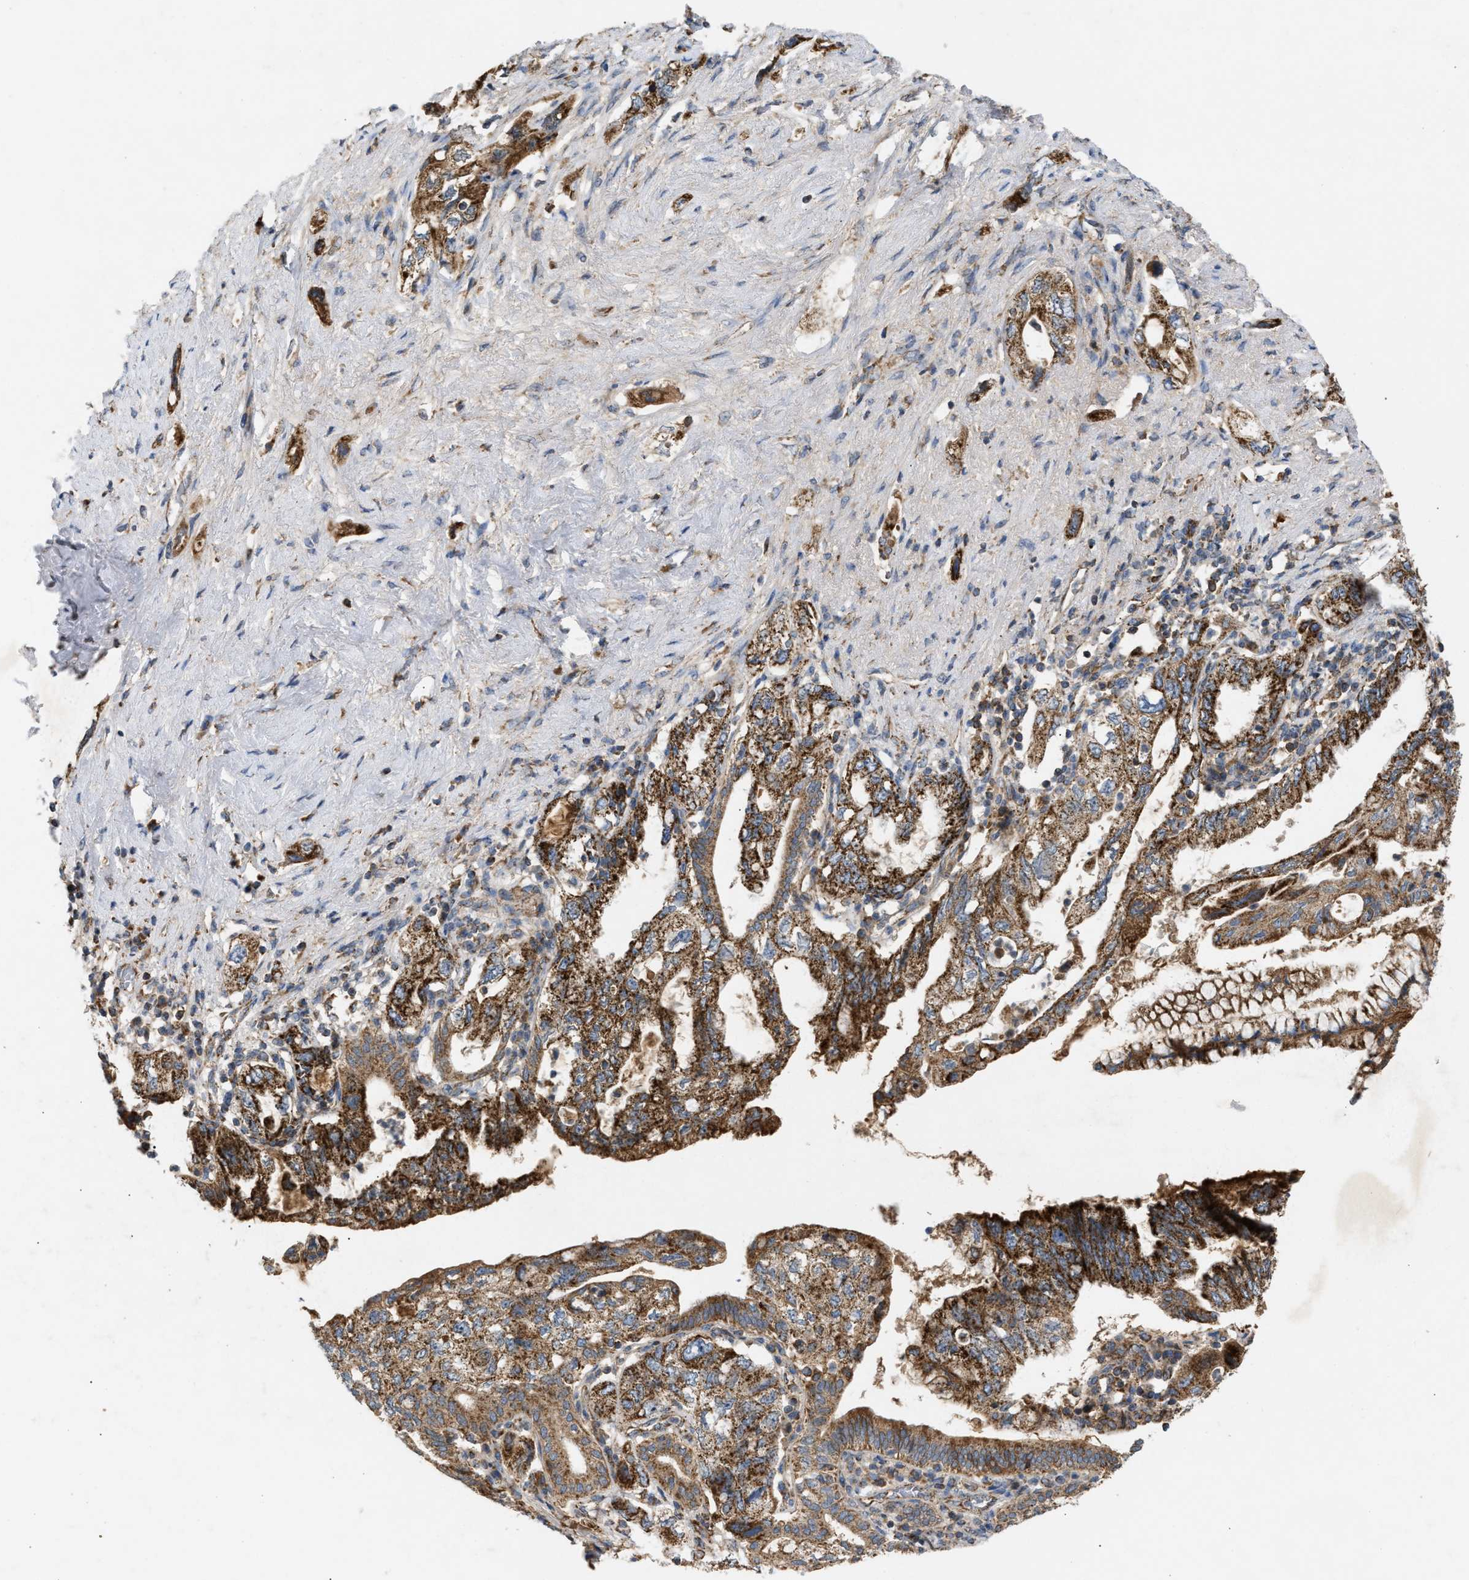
{"staining": {"intensity": "strong", "quantity": ">75%", "location": "cytoplasmic/membranous"}, "tissue": "pancreatic cancer", "cell_type": "Tumor cells", "image_type": "cancer", "snomed": [{"axis": "morphology", "description": "Adenocarcinoma, NOS"}, {"axis": "topography", "description": "Pancreas"}], "caption": "A brown stain highlights strong cytoplasmic/membranous expression of a protein in human pancreatic cancer (adenocarcinoma) tumor cells. Using DAB (3,3'-diaminobenzidine) (brown) and hematoxylin (blue) stains, captured at high magnification using brightfield microscopy.", "gene": "TACO1", "patient": {"sex": "female", "age": 73}}